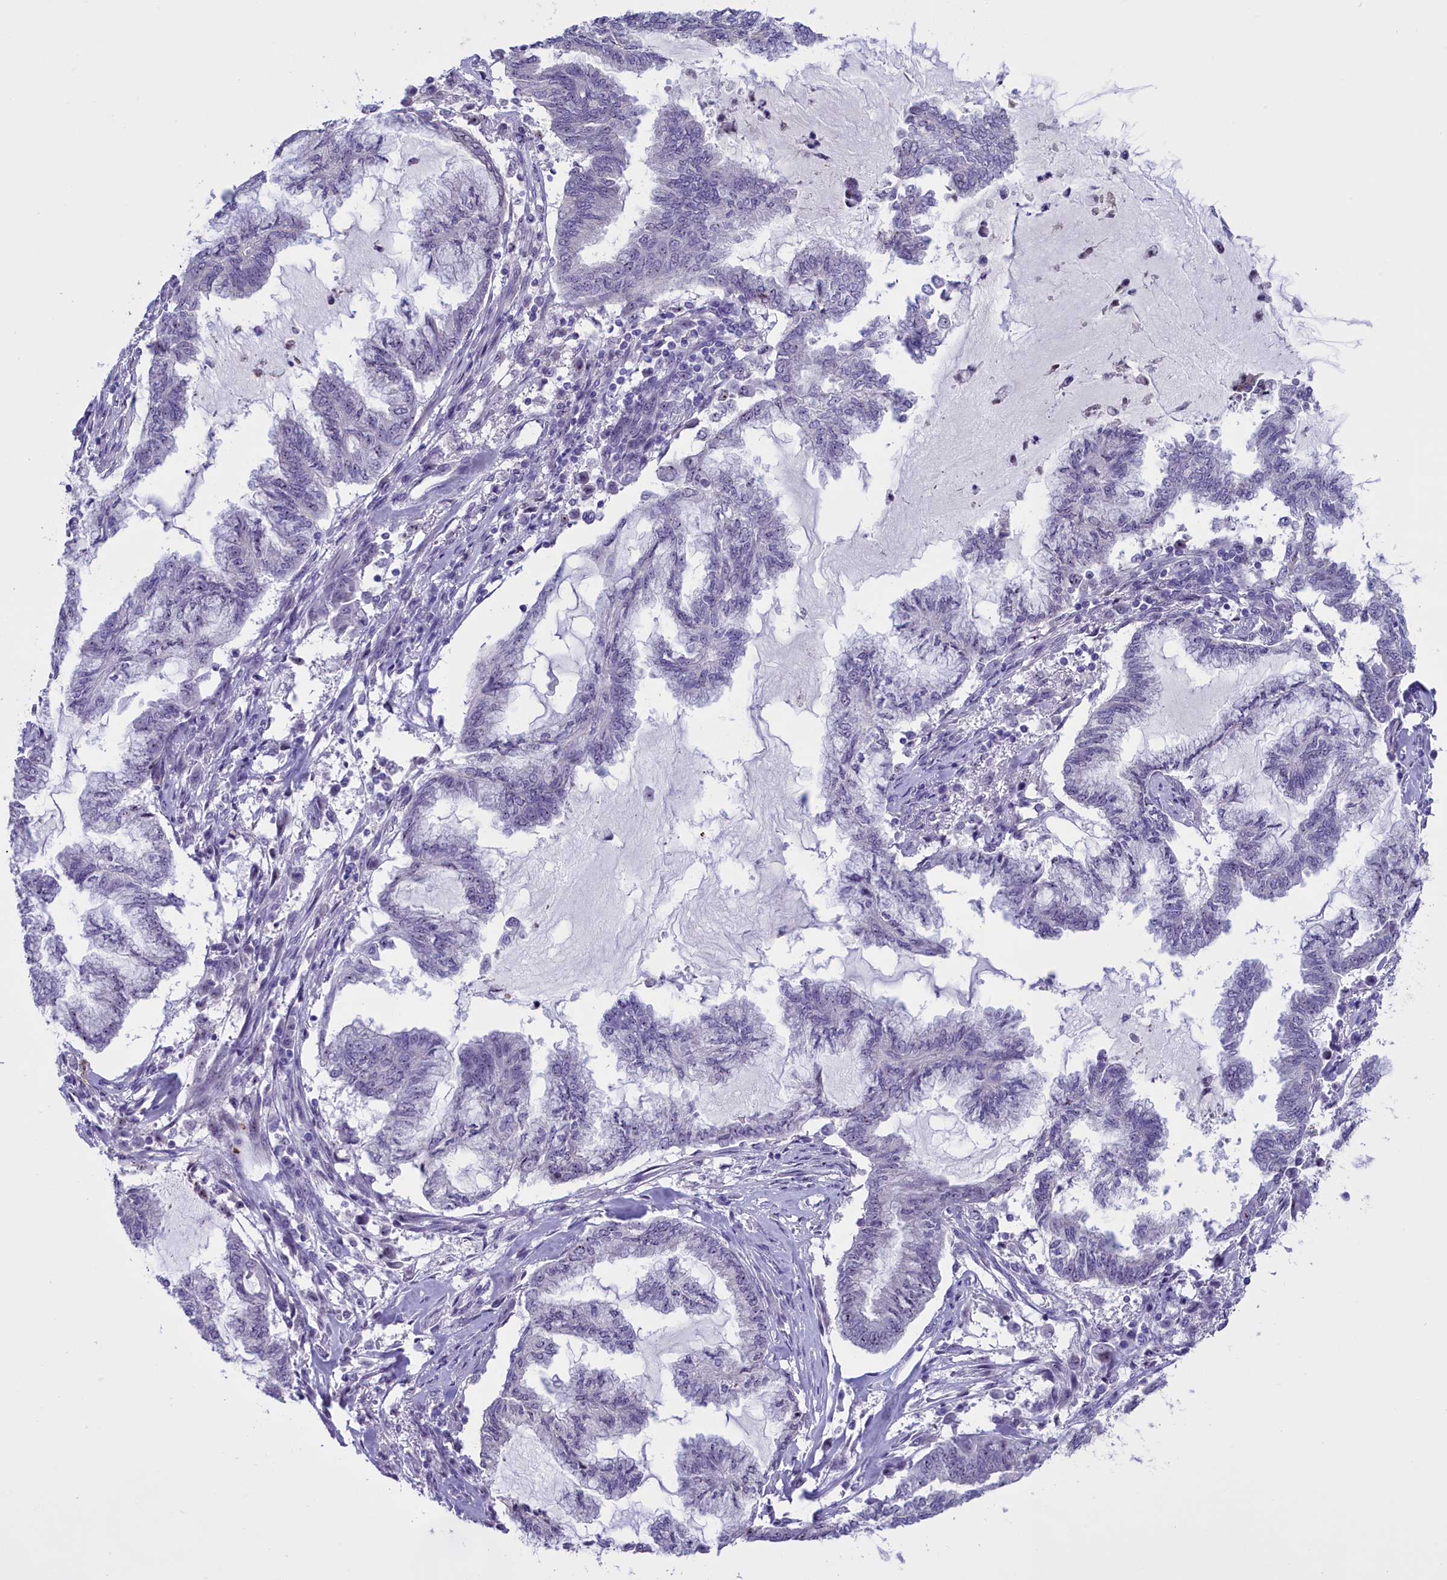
{"staining": {"intensity": "negative", "quantity": "none", "location": "none"}, "tissue": "endometrial cancer", "cell_type": "Tumor cells", "image_type": "cancer", "snomed": [{"axis": "morphology", "description": "Adenocarcinoma, NOS"}, {"axis": "topography", "description": "Endometrium"}], "caption": "A micrograph of endometrial cancer (adenocarcinoma) stained for a protein shows no brown staining in tumor cells. (DAB (3,3'-diaminobenzidine) IHC visualized using brightfield microscopy, high magnification).", "gene": "TBL3", "patient": {"sex": "female", "age": 86}}